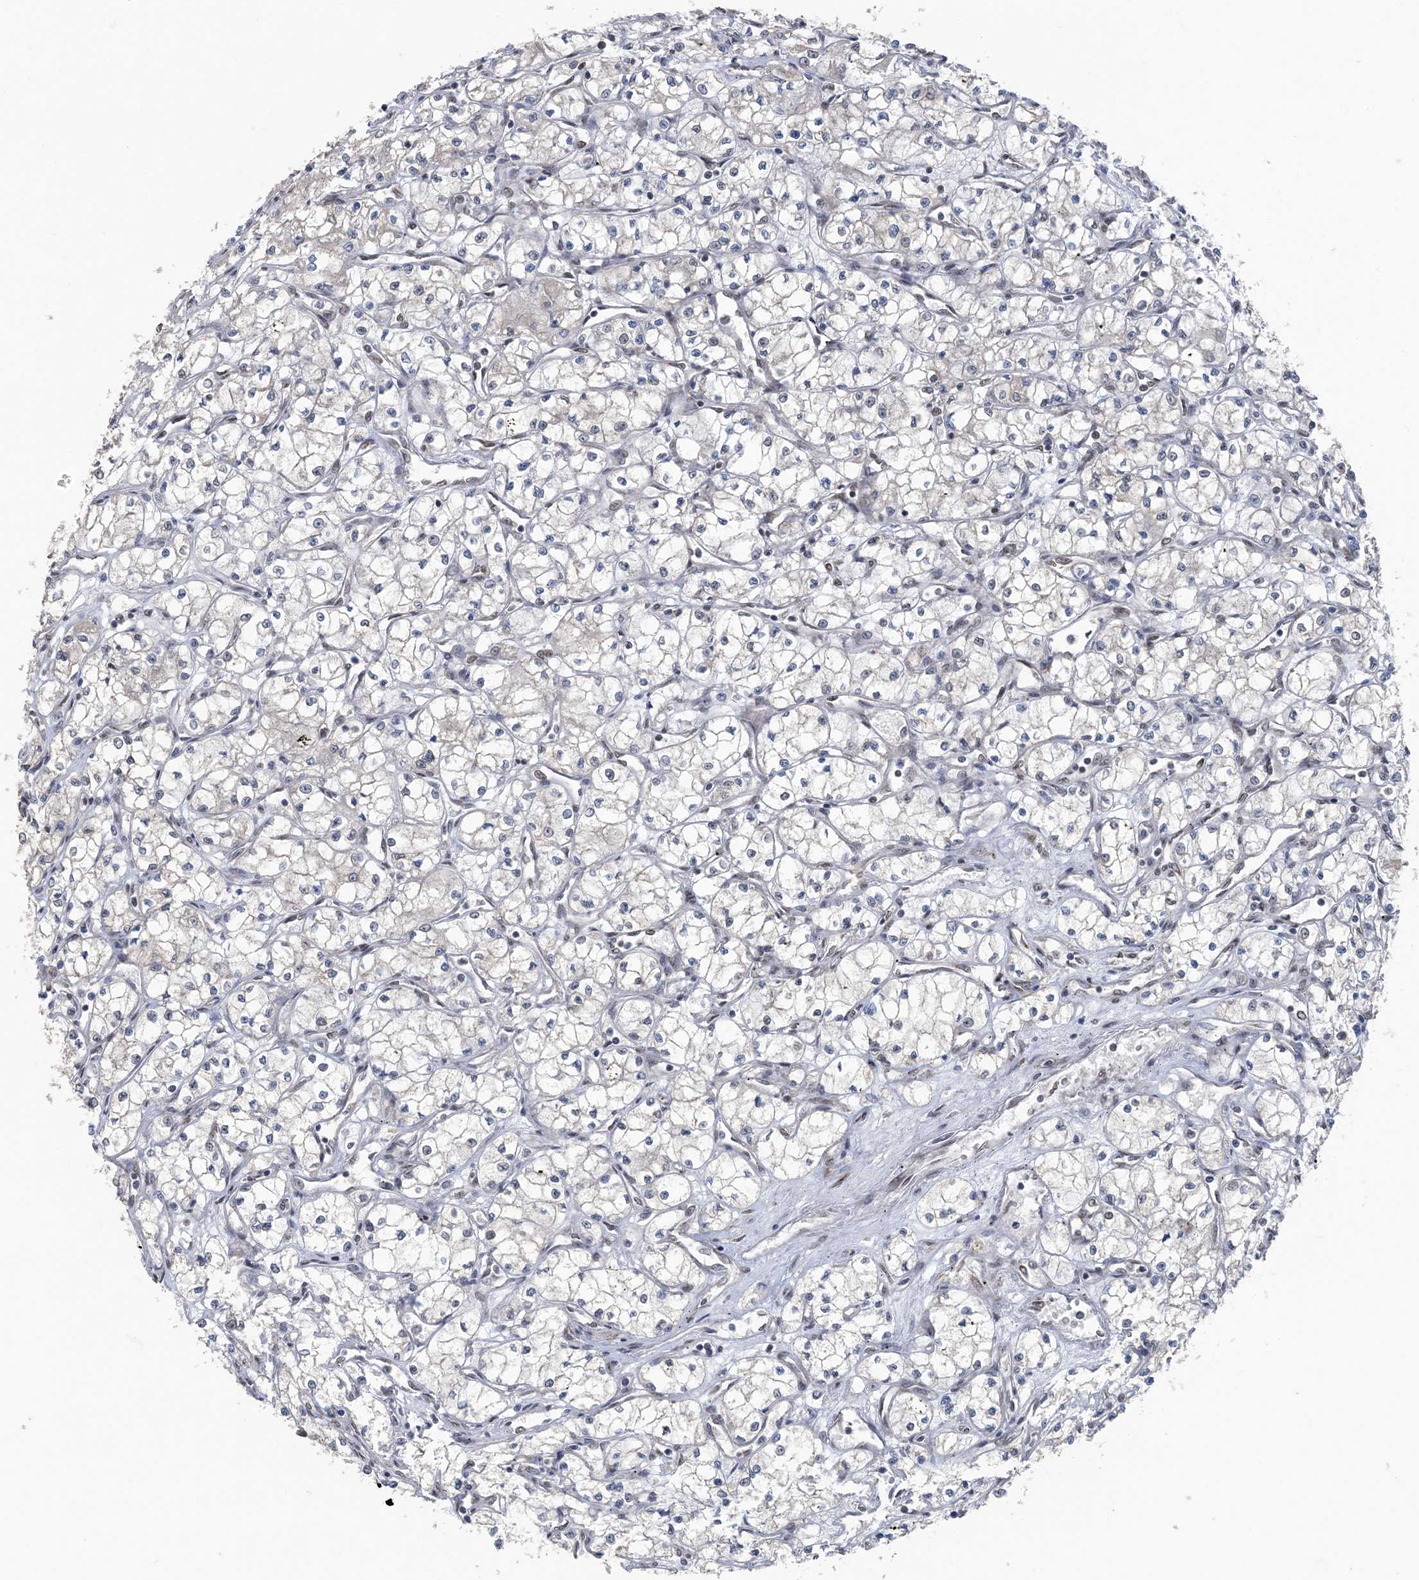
{"staining": {"intensity": "negative", "quantity": "none", "location": "none"}, "tissue": "renal cancer", "cell_type": "Tumor cells", "image_type": "cancer", "snomed": [{"axis": "morphology", "description": "Adenocarcinoma, NOS"}, {"axis": "topography", "description": "Kidney"}], "caption": "Renal cancer (adenocarcinoma) was stained to show a protein in brown. There is no significant expression in tumor cells.", "gene": "MBD2", "patient": {"sex": "male", "age": 59}}